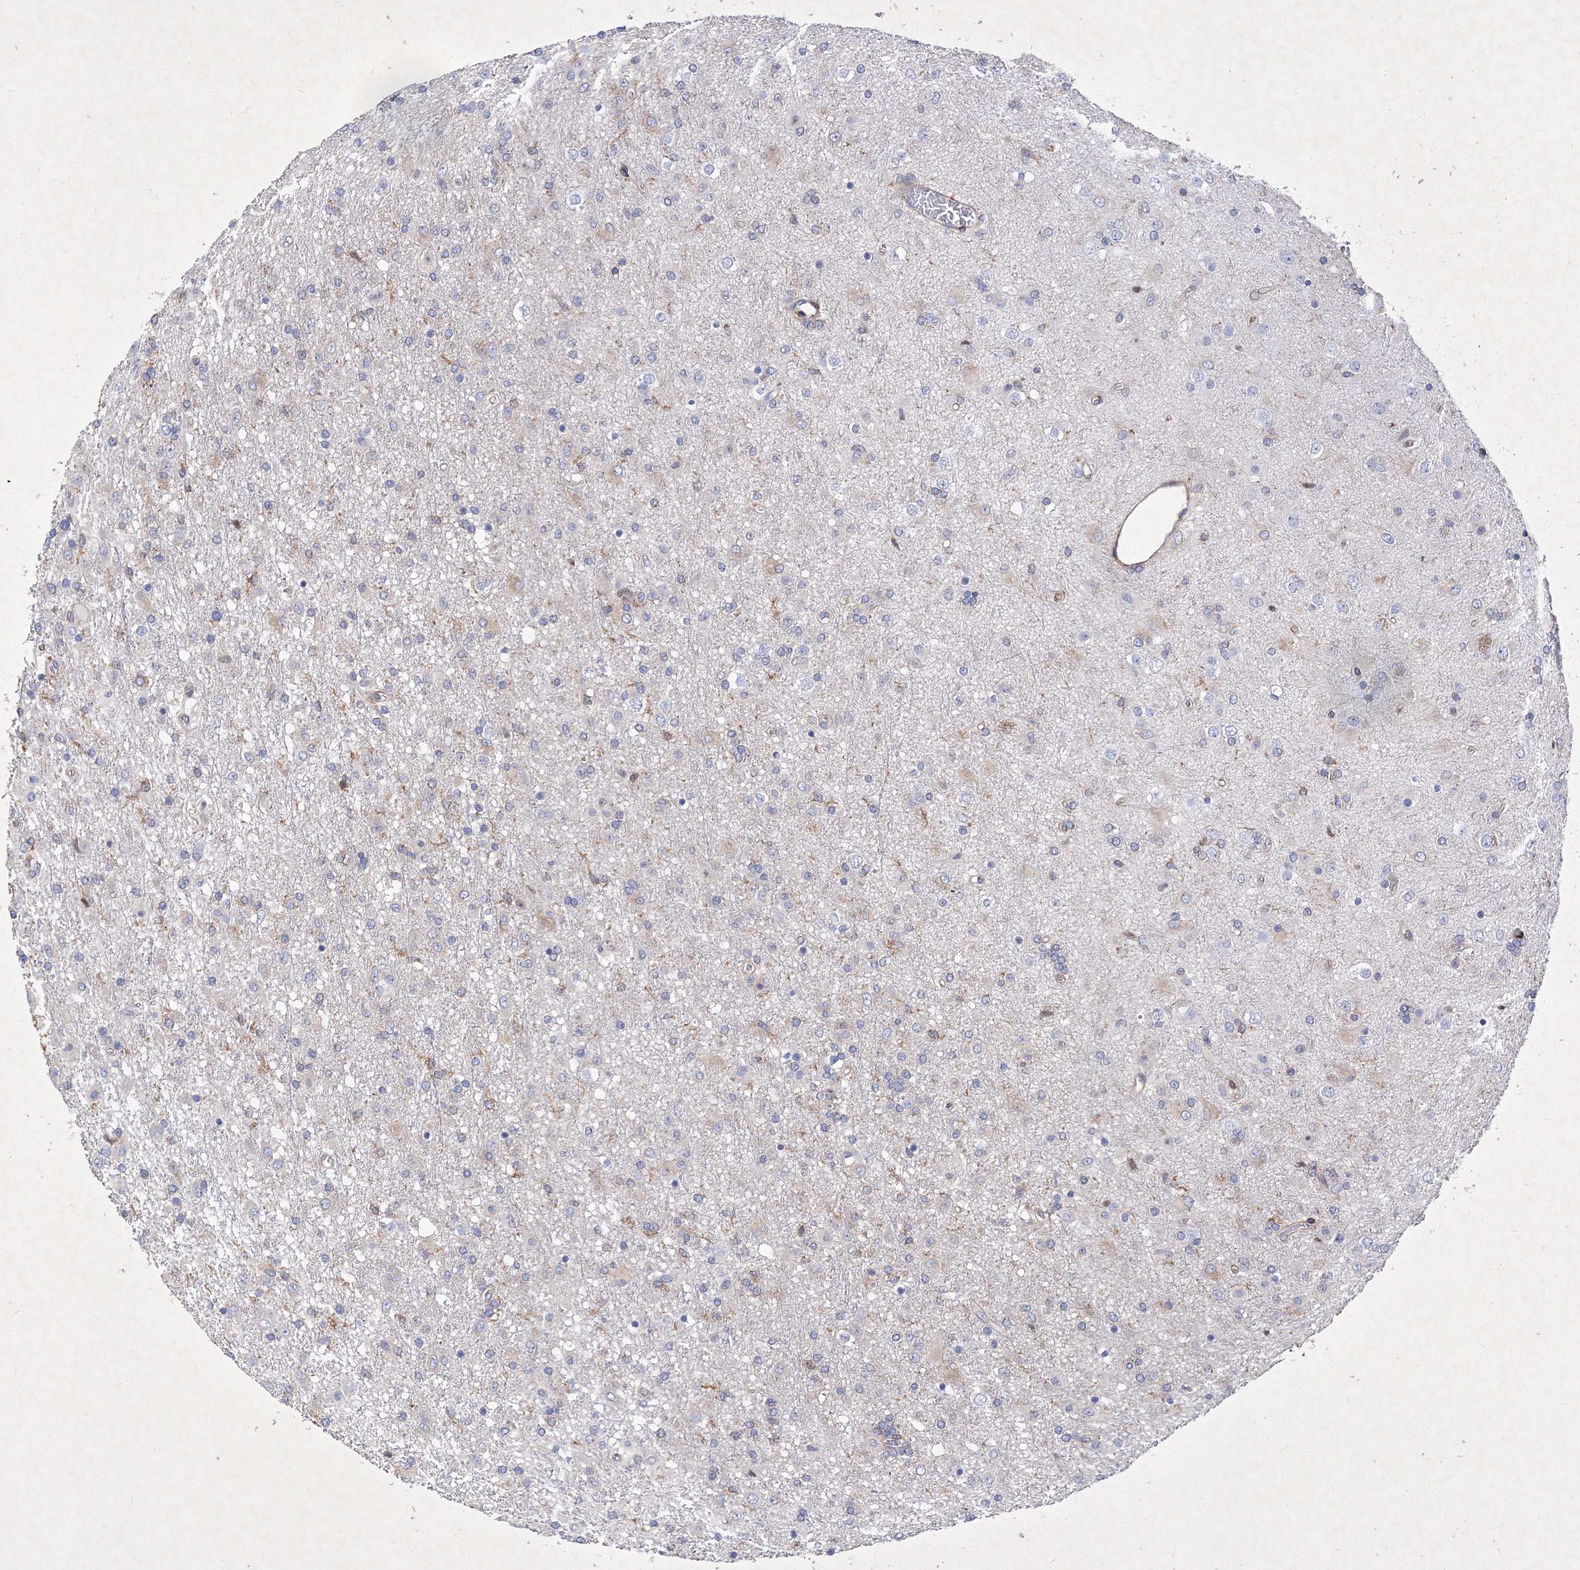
{"staining": {"intensity": "negative", "quantity": "none", "location": "none"}, "tissue": "glioma", "cell_type": "Tumor cells", "image_type": "cancer", "snomed": [{"axis": "morphology", "description": "Glioma, malignant, Low grade"}, {"axis": "topography", "description": "Brain"}], "caption": "Tumor cells show no significant protein positivity in glioma.", "gene": "SNX18", "patient": {"sex": "male", "age": 65}}